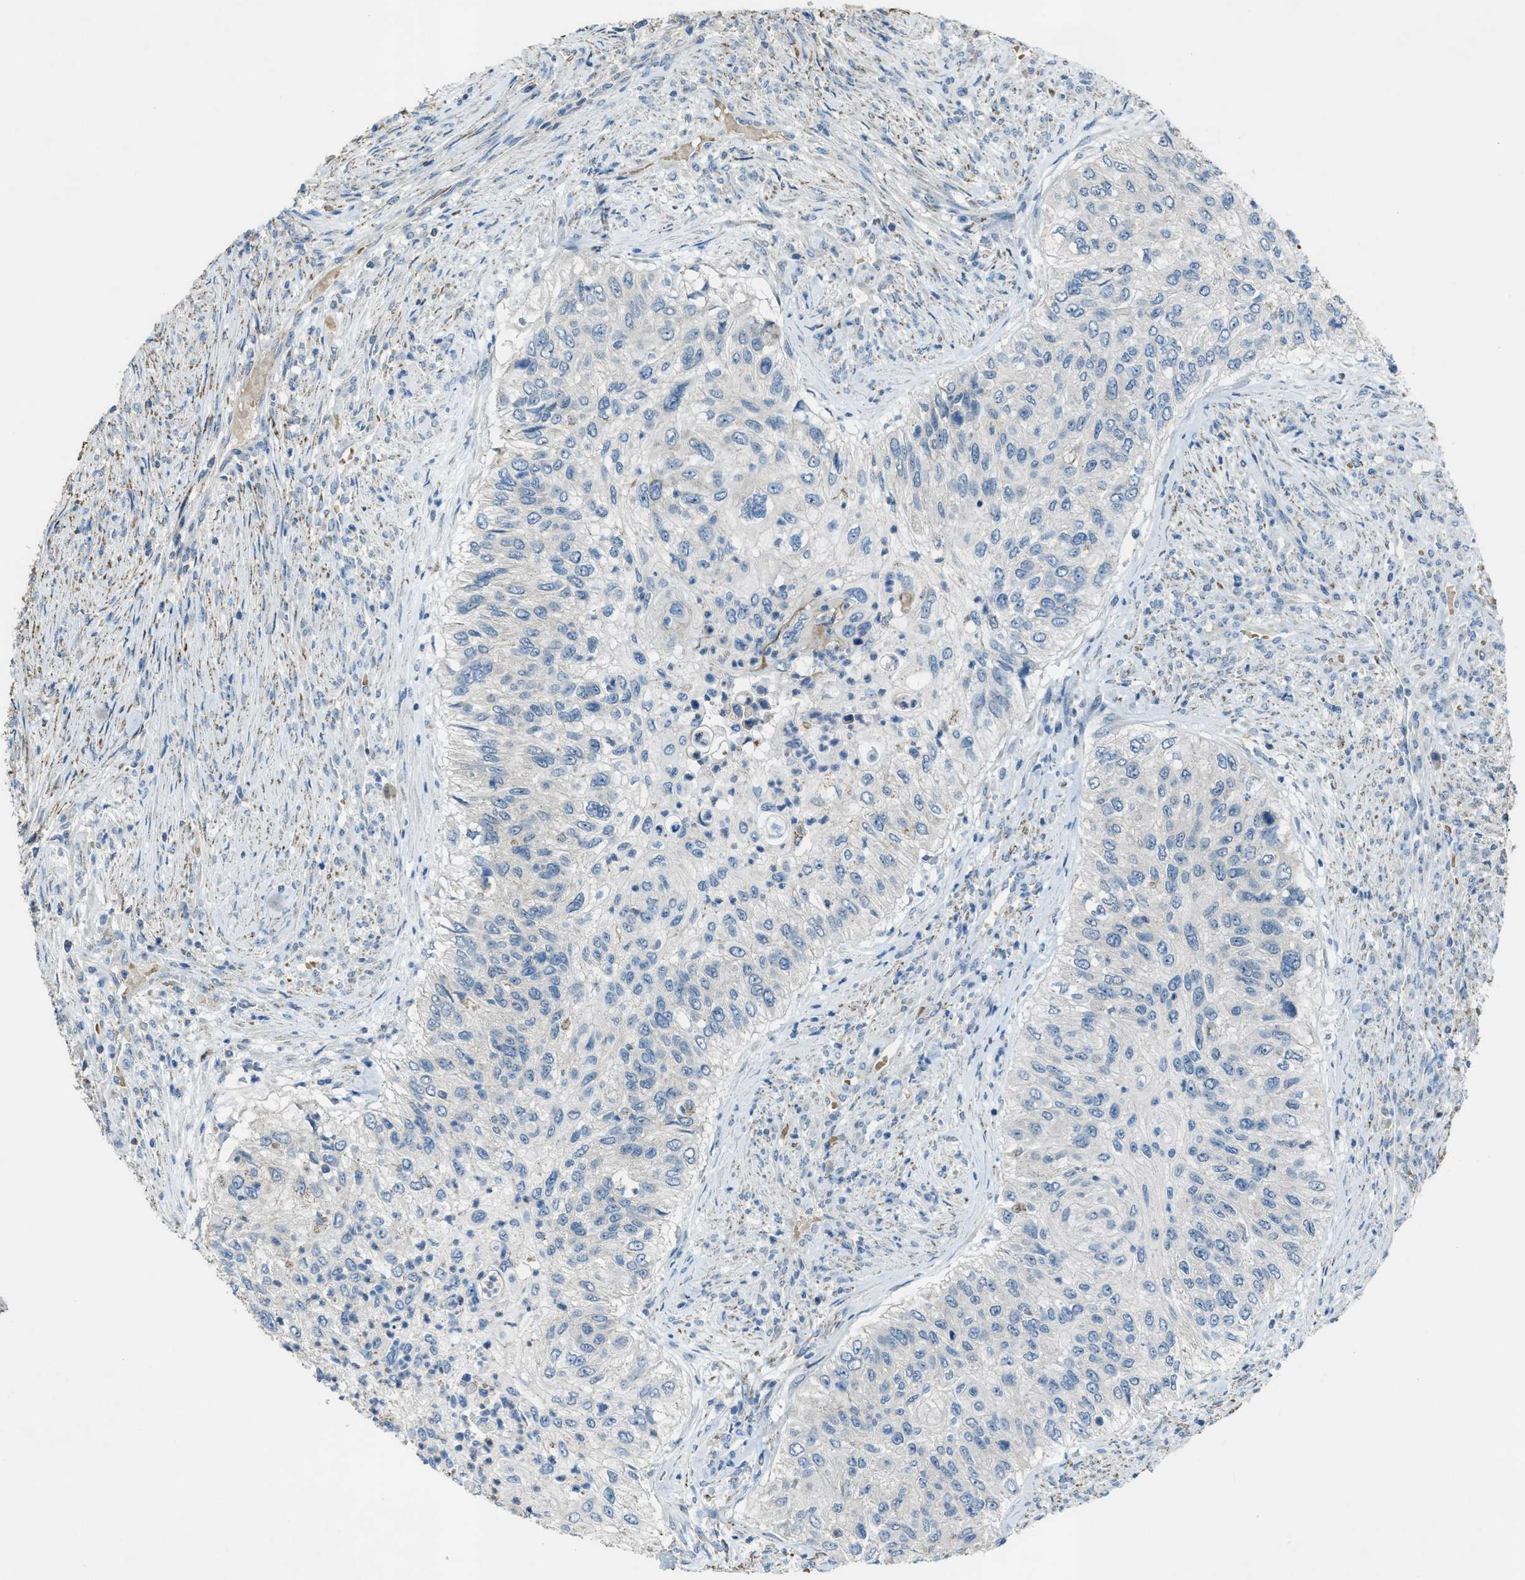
{"staining": {"intensity": "negative", "quantity": "none", "location": "none"}, "tissue": "urothelial cancer", "cell_type": "Tumor cells", "image_type": "cancer", "snomed": [{"axis": "morphology", "description": "Urothelial carcinoma, High grade"}, {"axis": "topography", "description": "Urinary bladder"}], "caption": "Photomicrograph shows no significant protein positivity in tumor cells of urothelial cancer.", "gene": "CDON", "patient": {"sex": "female", "age": 60}}